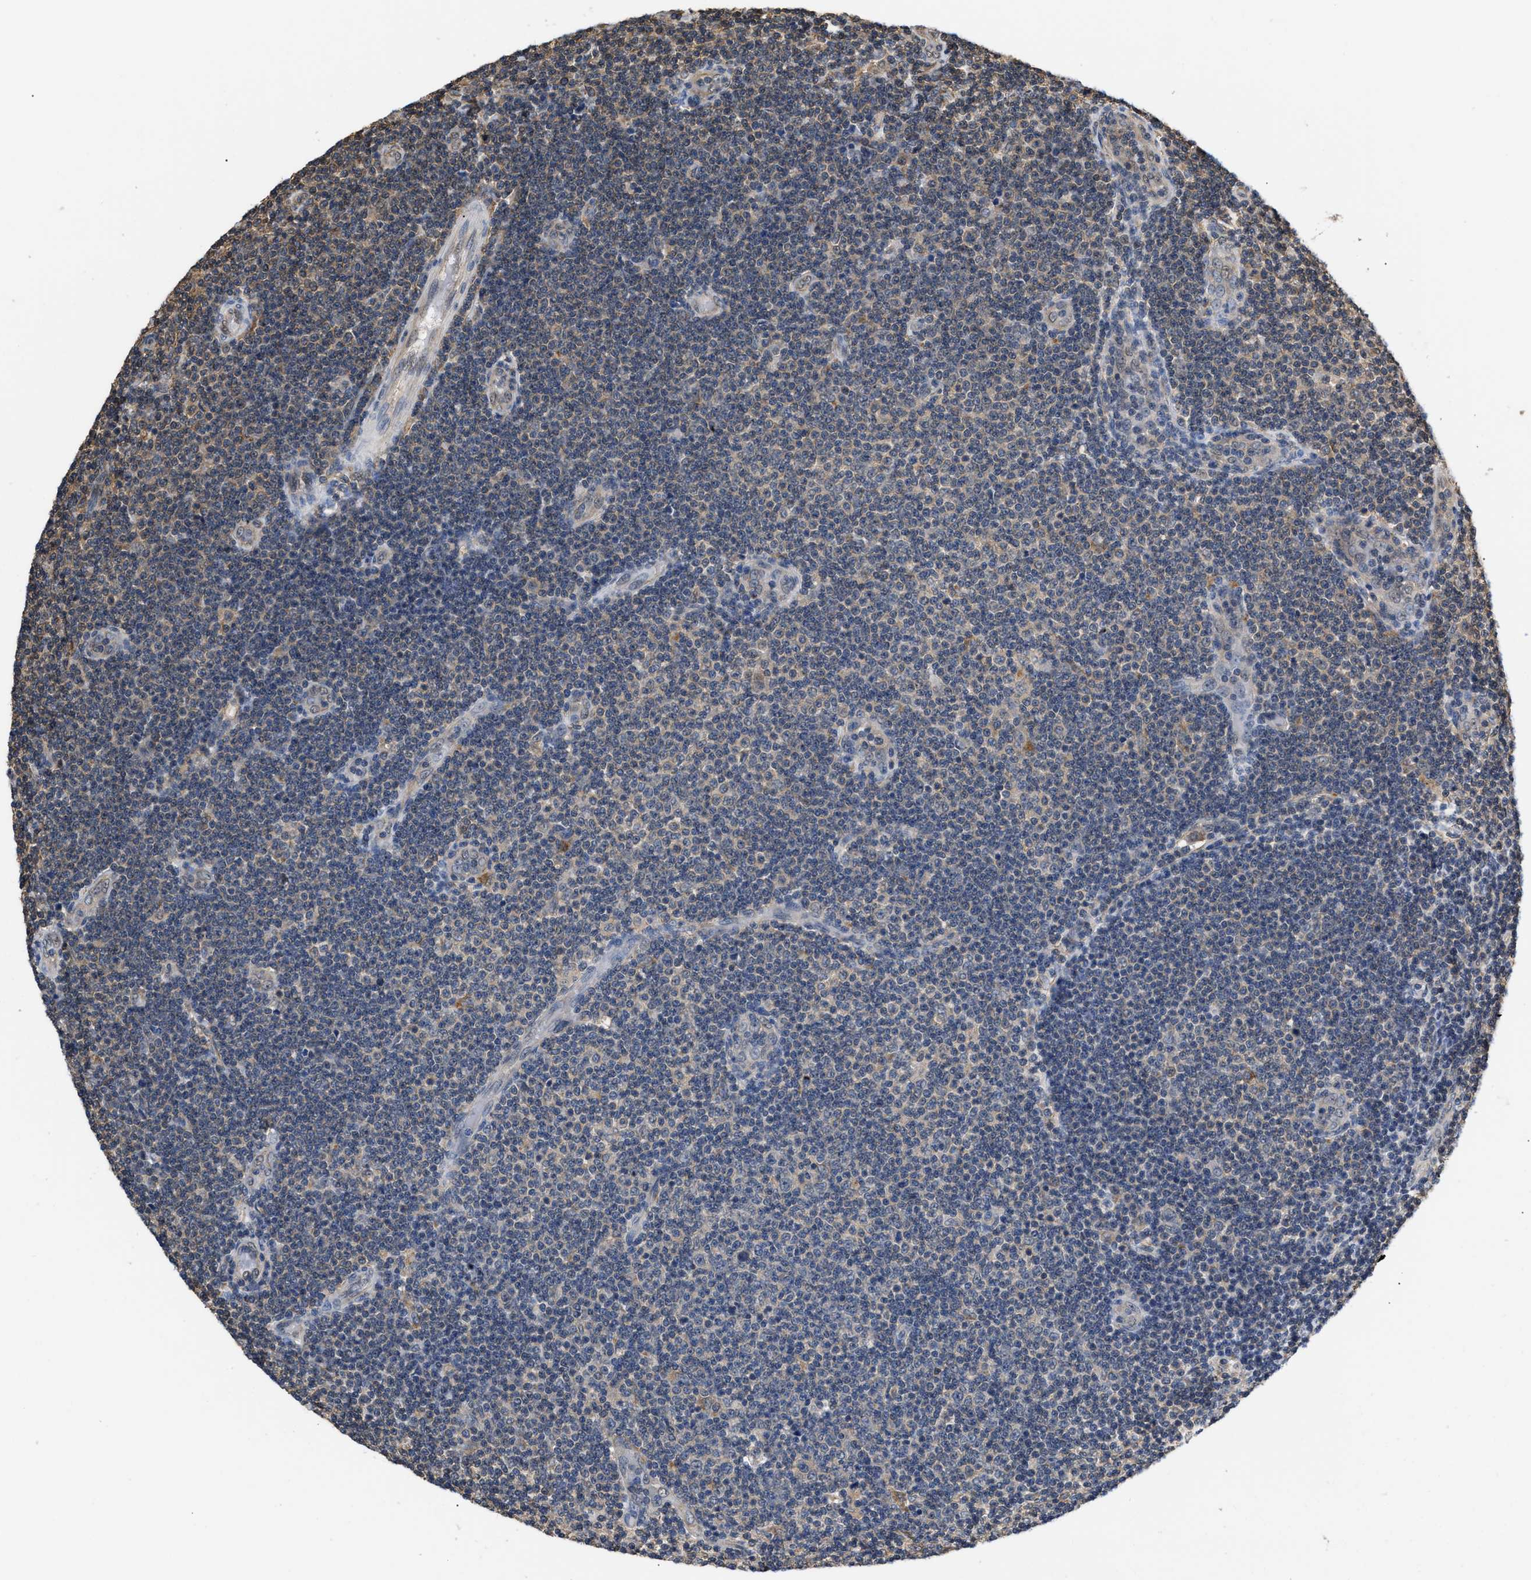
{"staining": {"intensity": "negative", "quantity": "none", "location": "none"}, "tissue": "lymphoma", "cell_type": "Tumor cells", "image_type": "cancer", "snomed": [{"axis": "morphology", "description": "Malignant lymphoma, non-Hodgkin's type, Low grade"}, {"axis": "topography", "description": "Lymph node"}], "caption": "Immunohistochemistry photomicrograph of malignant lymphoma, non-Hodgkin's type (low-grade) stained for a protein (brown), which demonstrates no expression in tumor cells.", "gene": "SCAI", "patient": {"sex": "male", "age": 83}}